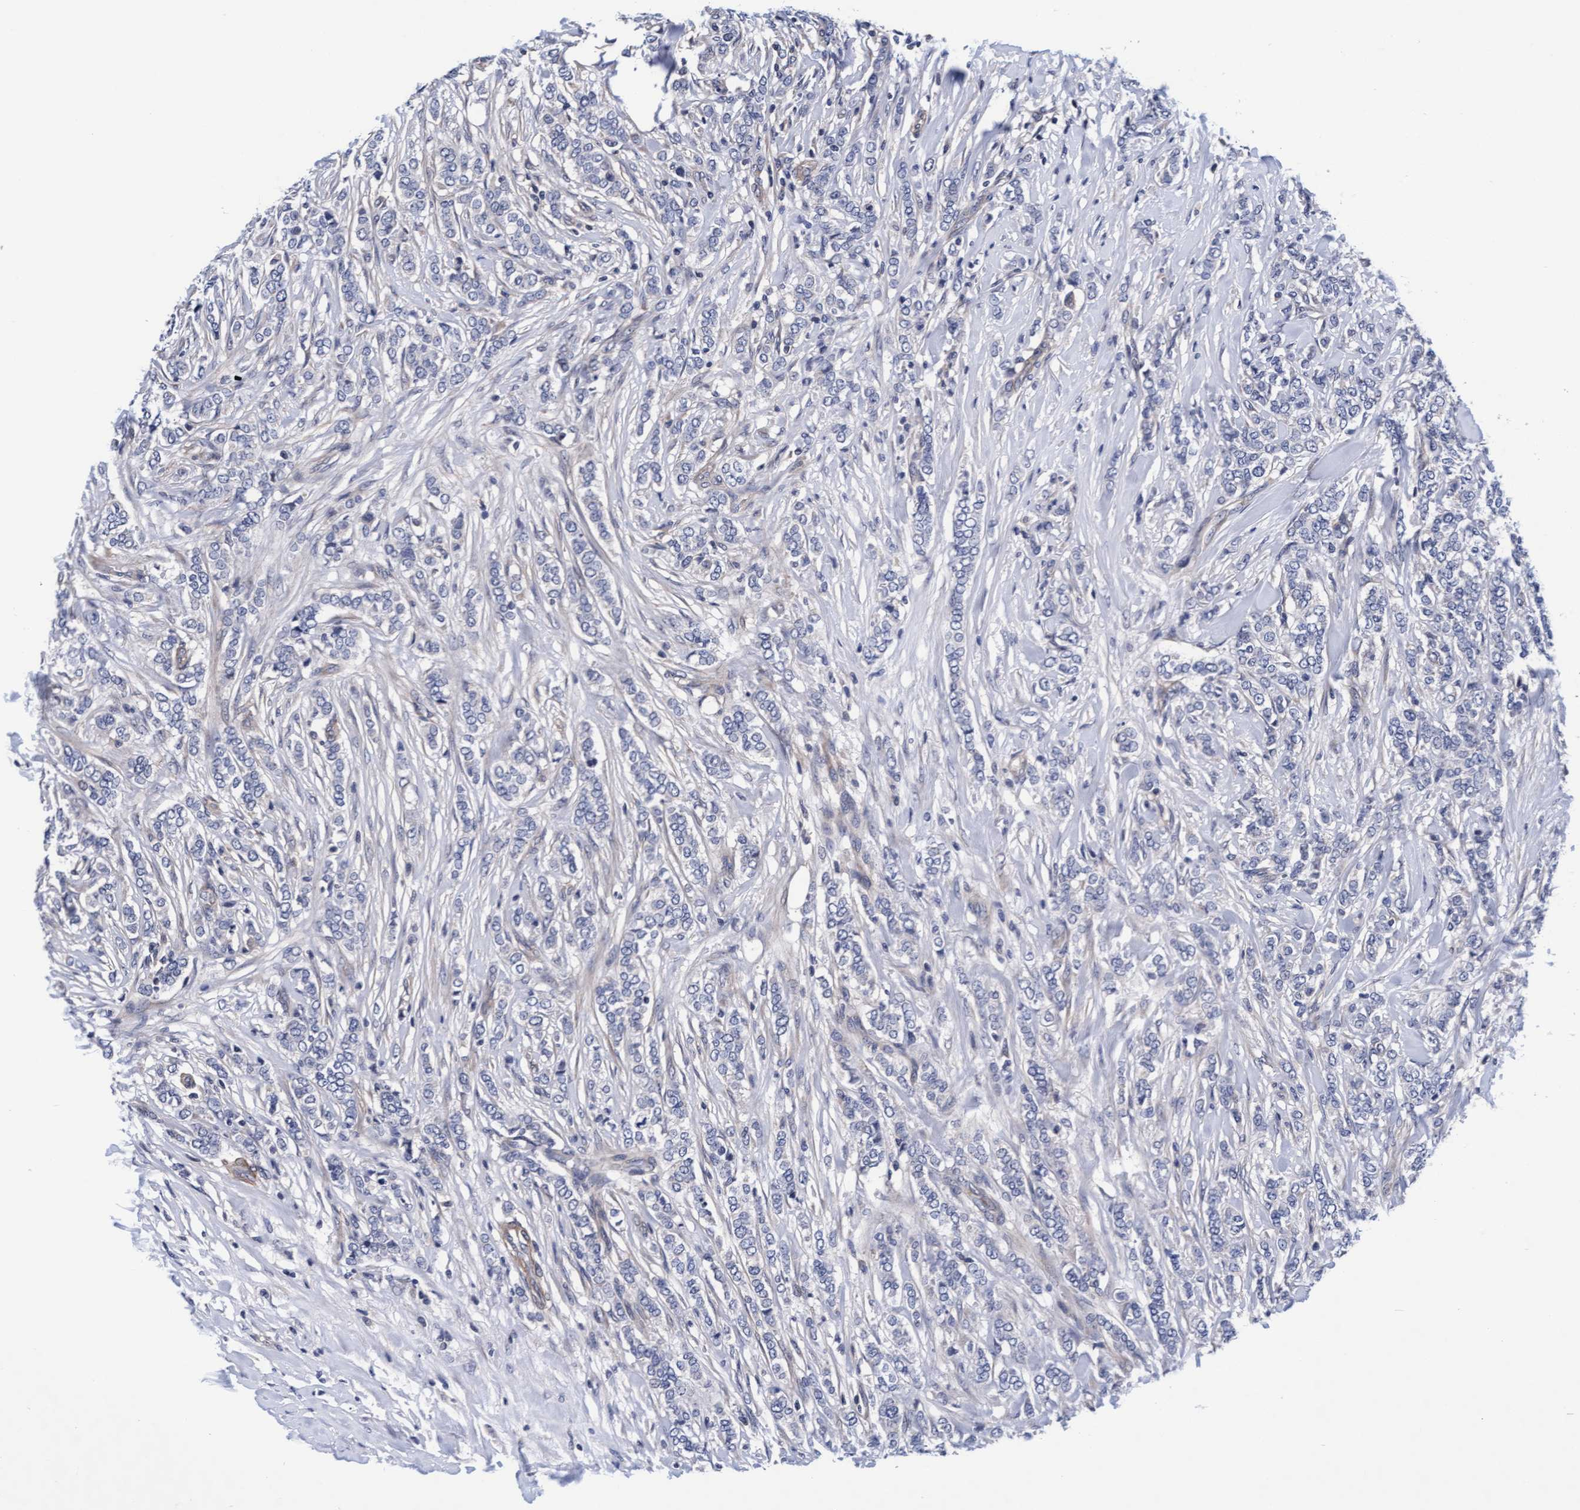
{"staining": {"intensity": "weak", "quantity": "<25%", "location": "cytoplasmic/membranous"}, "tissue": "breast cancer", "cell_type": "Tumor cells", "image_type": "cancer", "snomed": [{"axis": "morphology", "description": "Lobular carcinoma"}, {"axis": "topography", "description": "Skin"}, {"axis": "topography", "description": "Breast"}], "caption": "There is no significant staining in tumor cells of breast lobular carcinoma. (IHC, brightfield microscopy, high magnification).", "gene": "EFCAB13", "patient": {"sex": "female", "age": 46}}